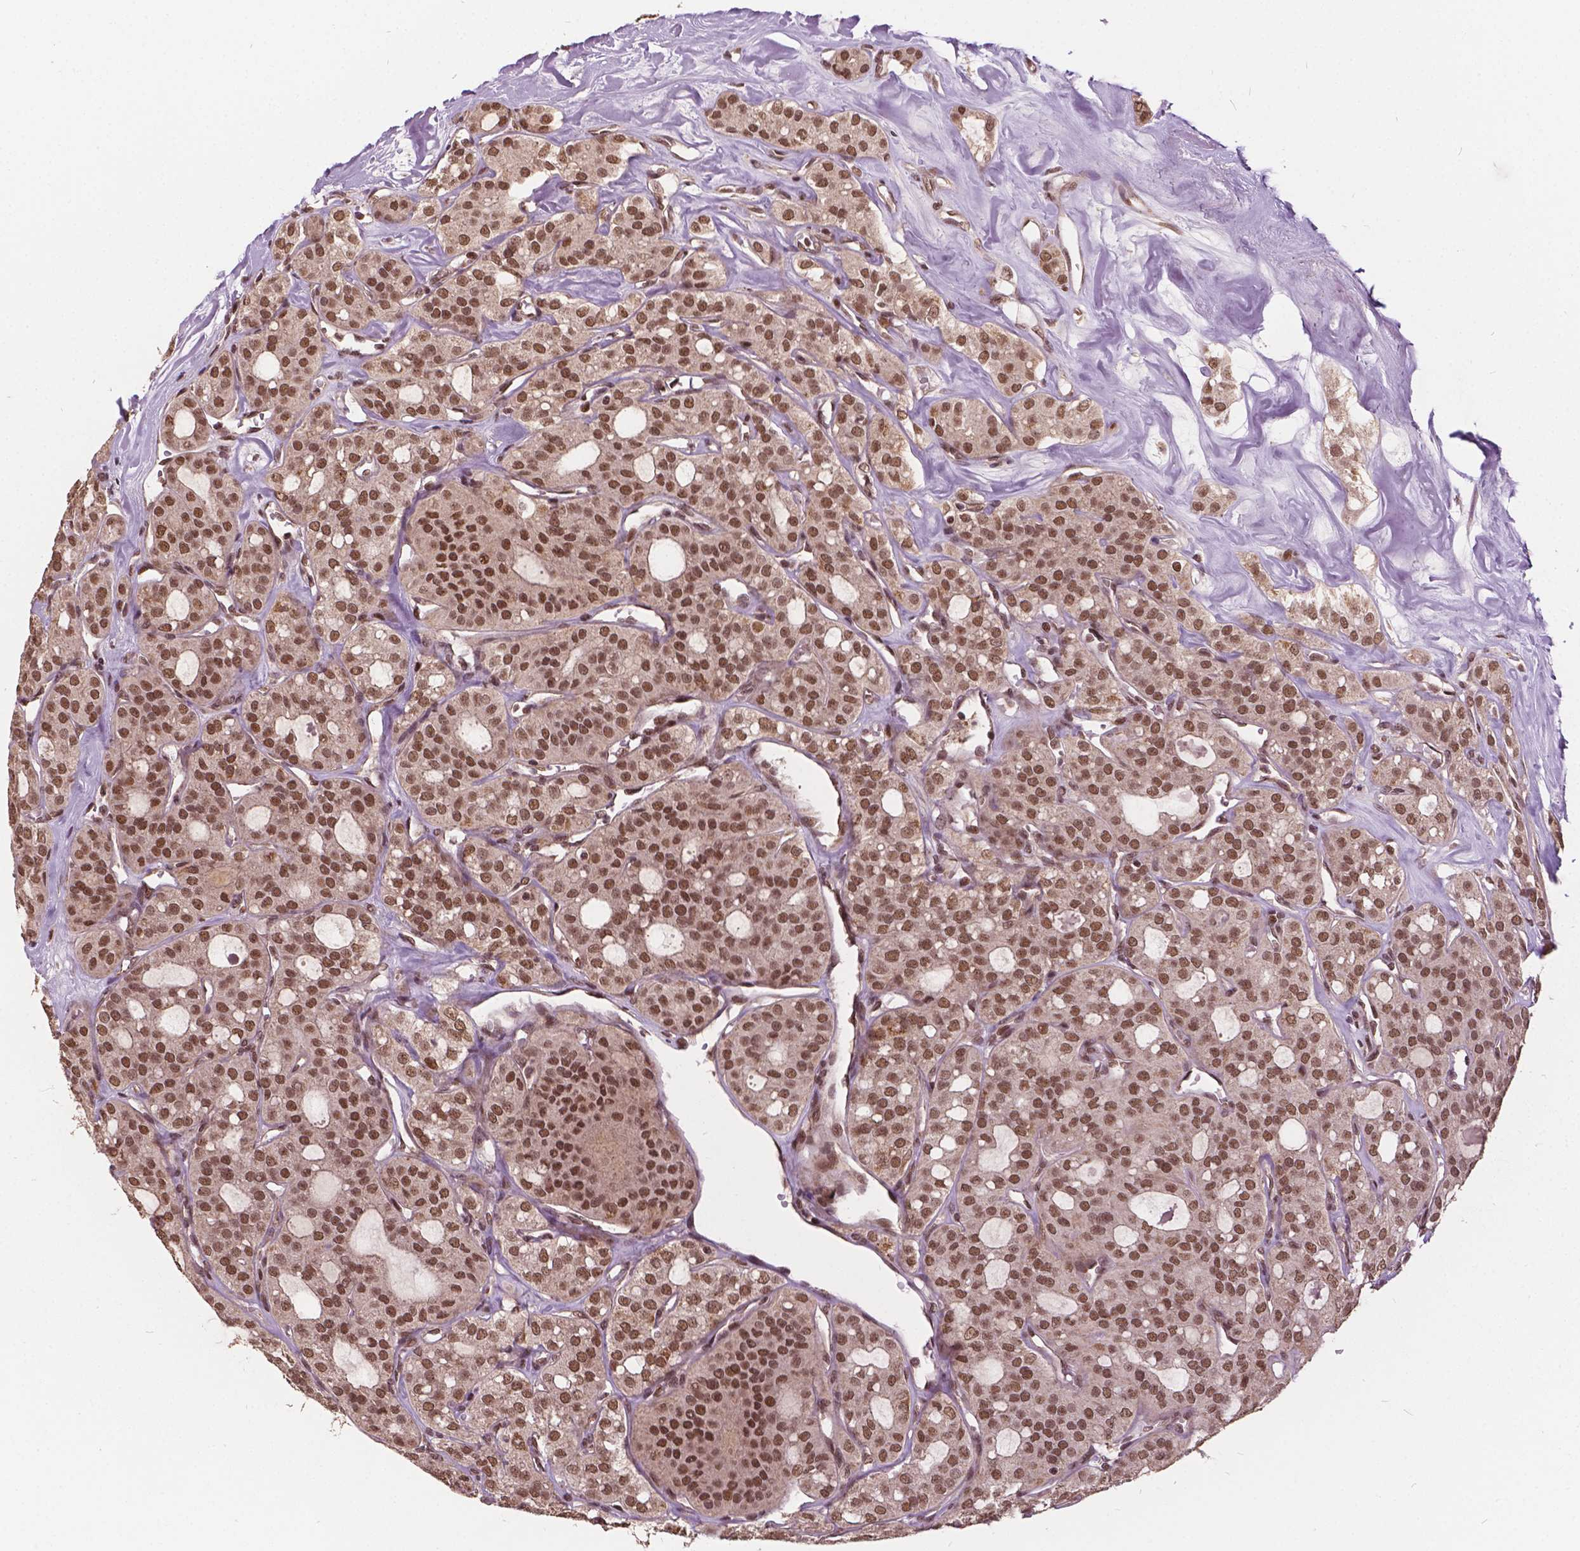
{"staining": {"intensity": "moderate", "quantity": ">75%", "location": "cytoplasmic/membranous"}, "tissue": "thyroid cancer", "cell_type": "Tumor cells", "image_type": "cancer", "snomed": [{"axis": "morphology", "description": "Follicular adenoma carcinoma, NOS"}, {"axis": "topography", "description": "Thyroid gland"}], "caption": "Thyroid cancer stained for a protein (brown) shows moderate cytoplasmic/membranous positive positivity in about >75% of tumor cells.", "gene": "GPS2", "patient": {"sex": "male", "age": 75}}